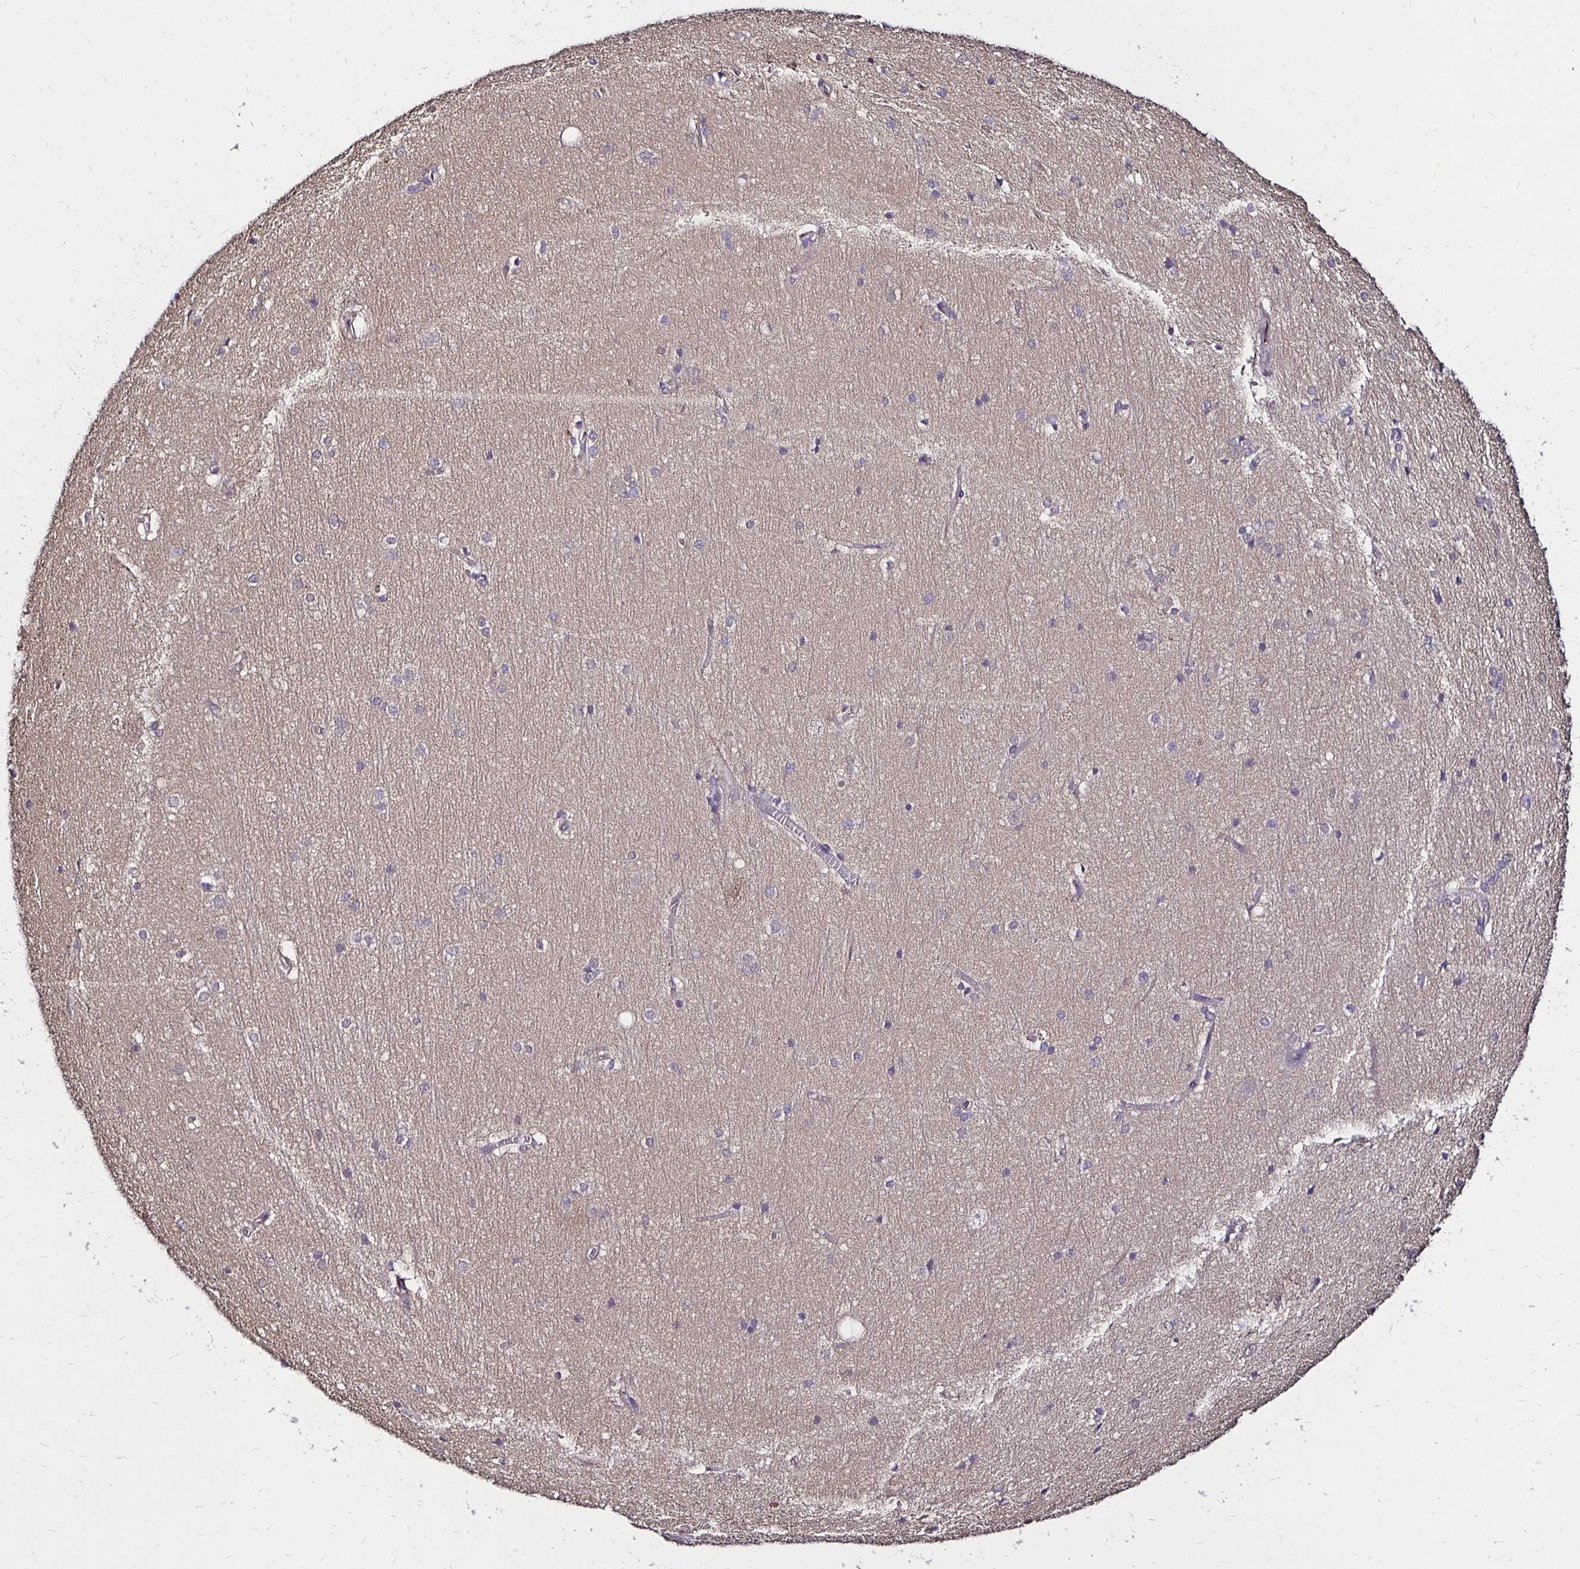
{"staining": {"intensity": "negative", "quantity": "none", "location": "none"}, "tissue": "hippocampus", "cell_type": "Glial cells", "image_type": "normal", "snomed": [{"axis": "morphology", "description": "Normal tissue, NOS"}, {"axis": "topography", "description": "Cerebral cortex"}, {"axis": "topography", "description": "Hippocampus"}], "caption": "Immunohistochemistry (IHC) photomicrograph of benign hippocampus stained for a protein (brown), which reveals no positivity in glial cells. (DAB (3,3'-diaminobenzidine) immunohistochemistry (IHC) visualized using brightfield microscopy, high magnification).", "gene": "TXN", "patient": {"sex": "female", "age": 19}}